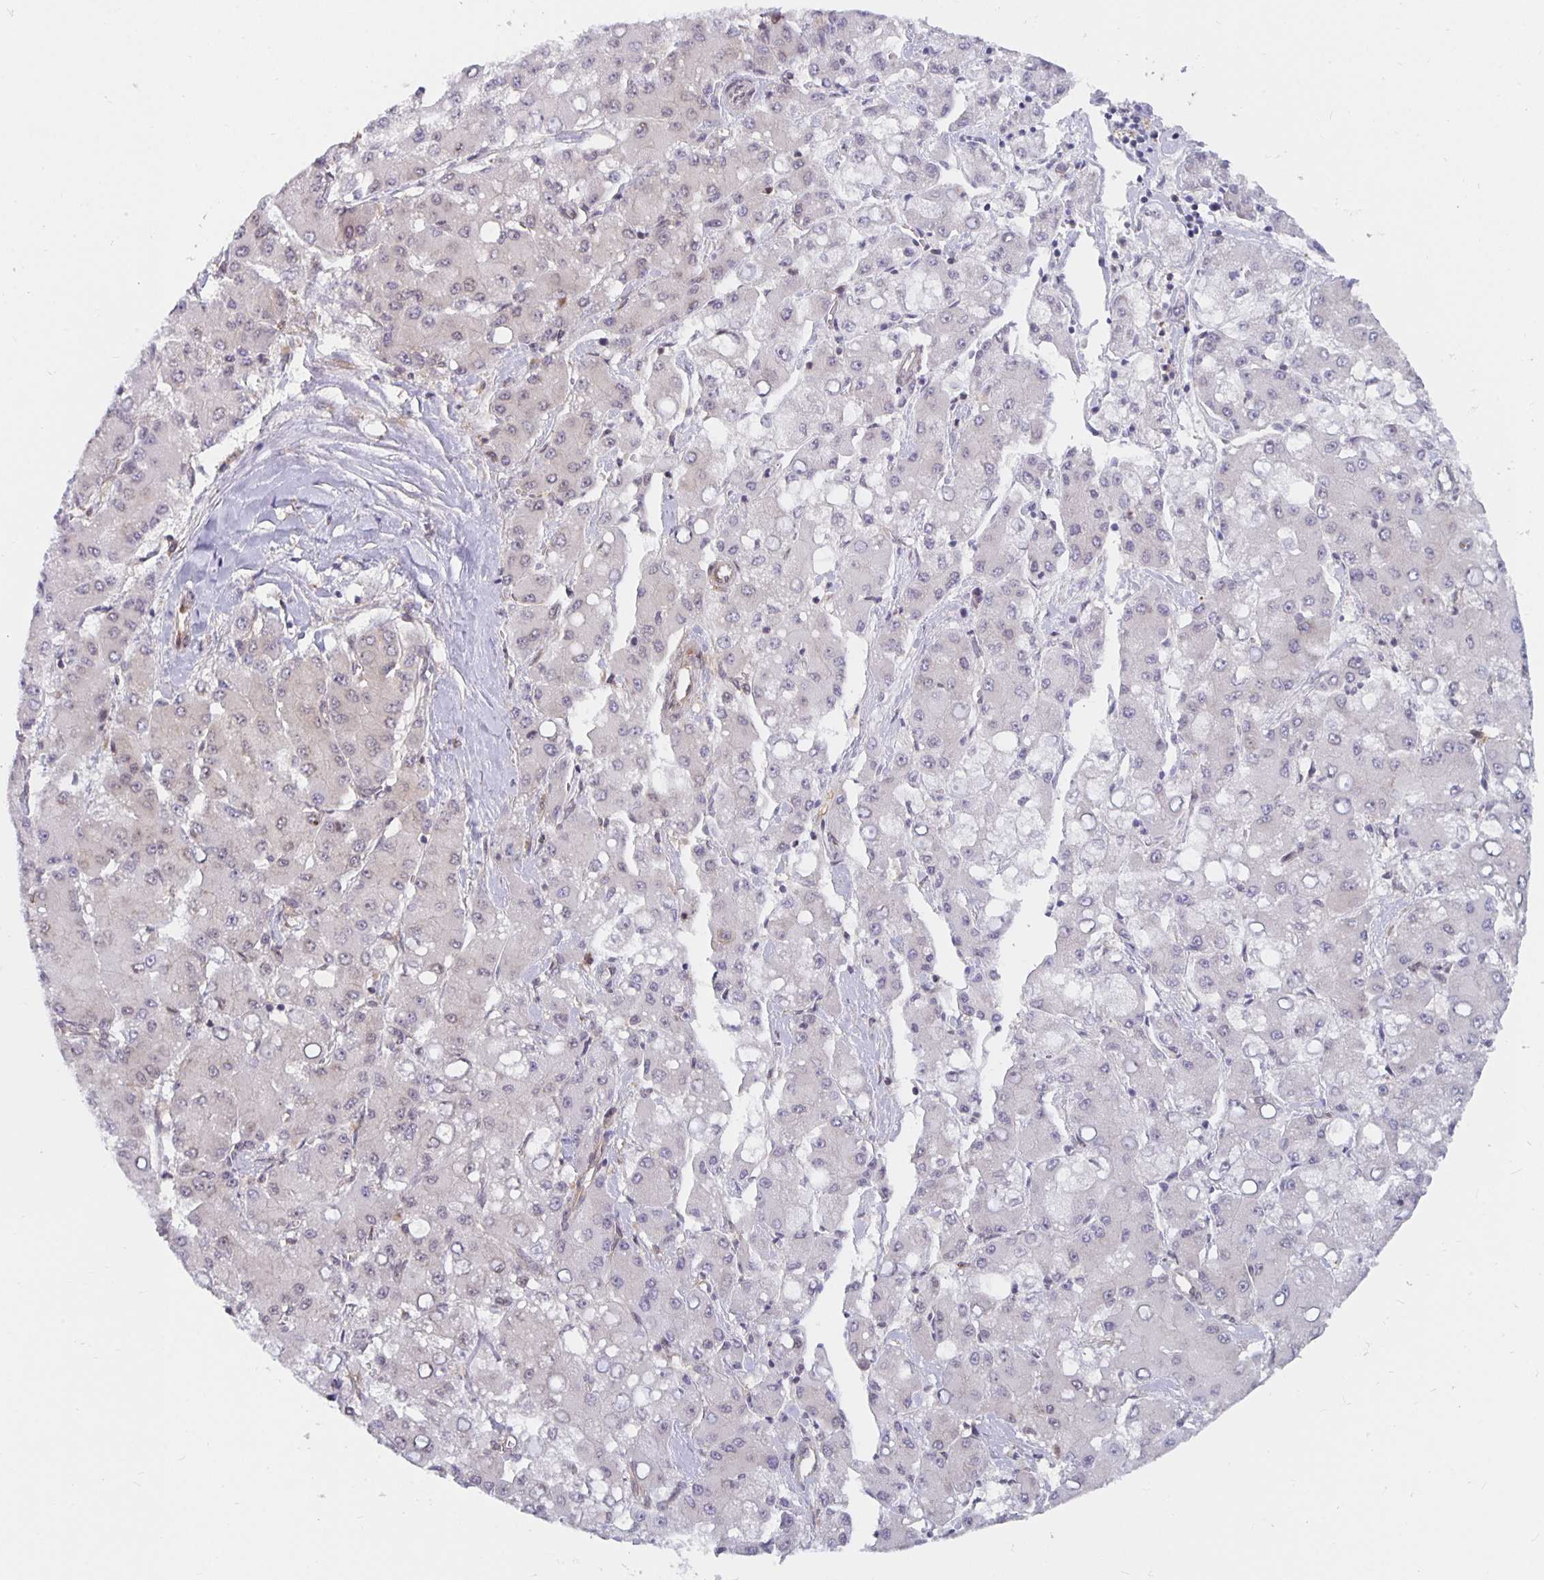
{"staining": {"intensity": "negative", "quantity": "none", "location": "none"}, "tissue": "liver cancer", "cell_type": "Tumor cells", "image_type": "cancer", "snomed": [{"axis": "morphology", "description": "Carcinoma, Hepatocellular, NOS"}, {"axis": "topography", "description": "Liver"}], "caption": "Image shows no protein expression in tumor cells of liver hepatocellular carcinoma tissue.", "gene": "PDAP1", "patient": {"sex": "male", "age": 40}}